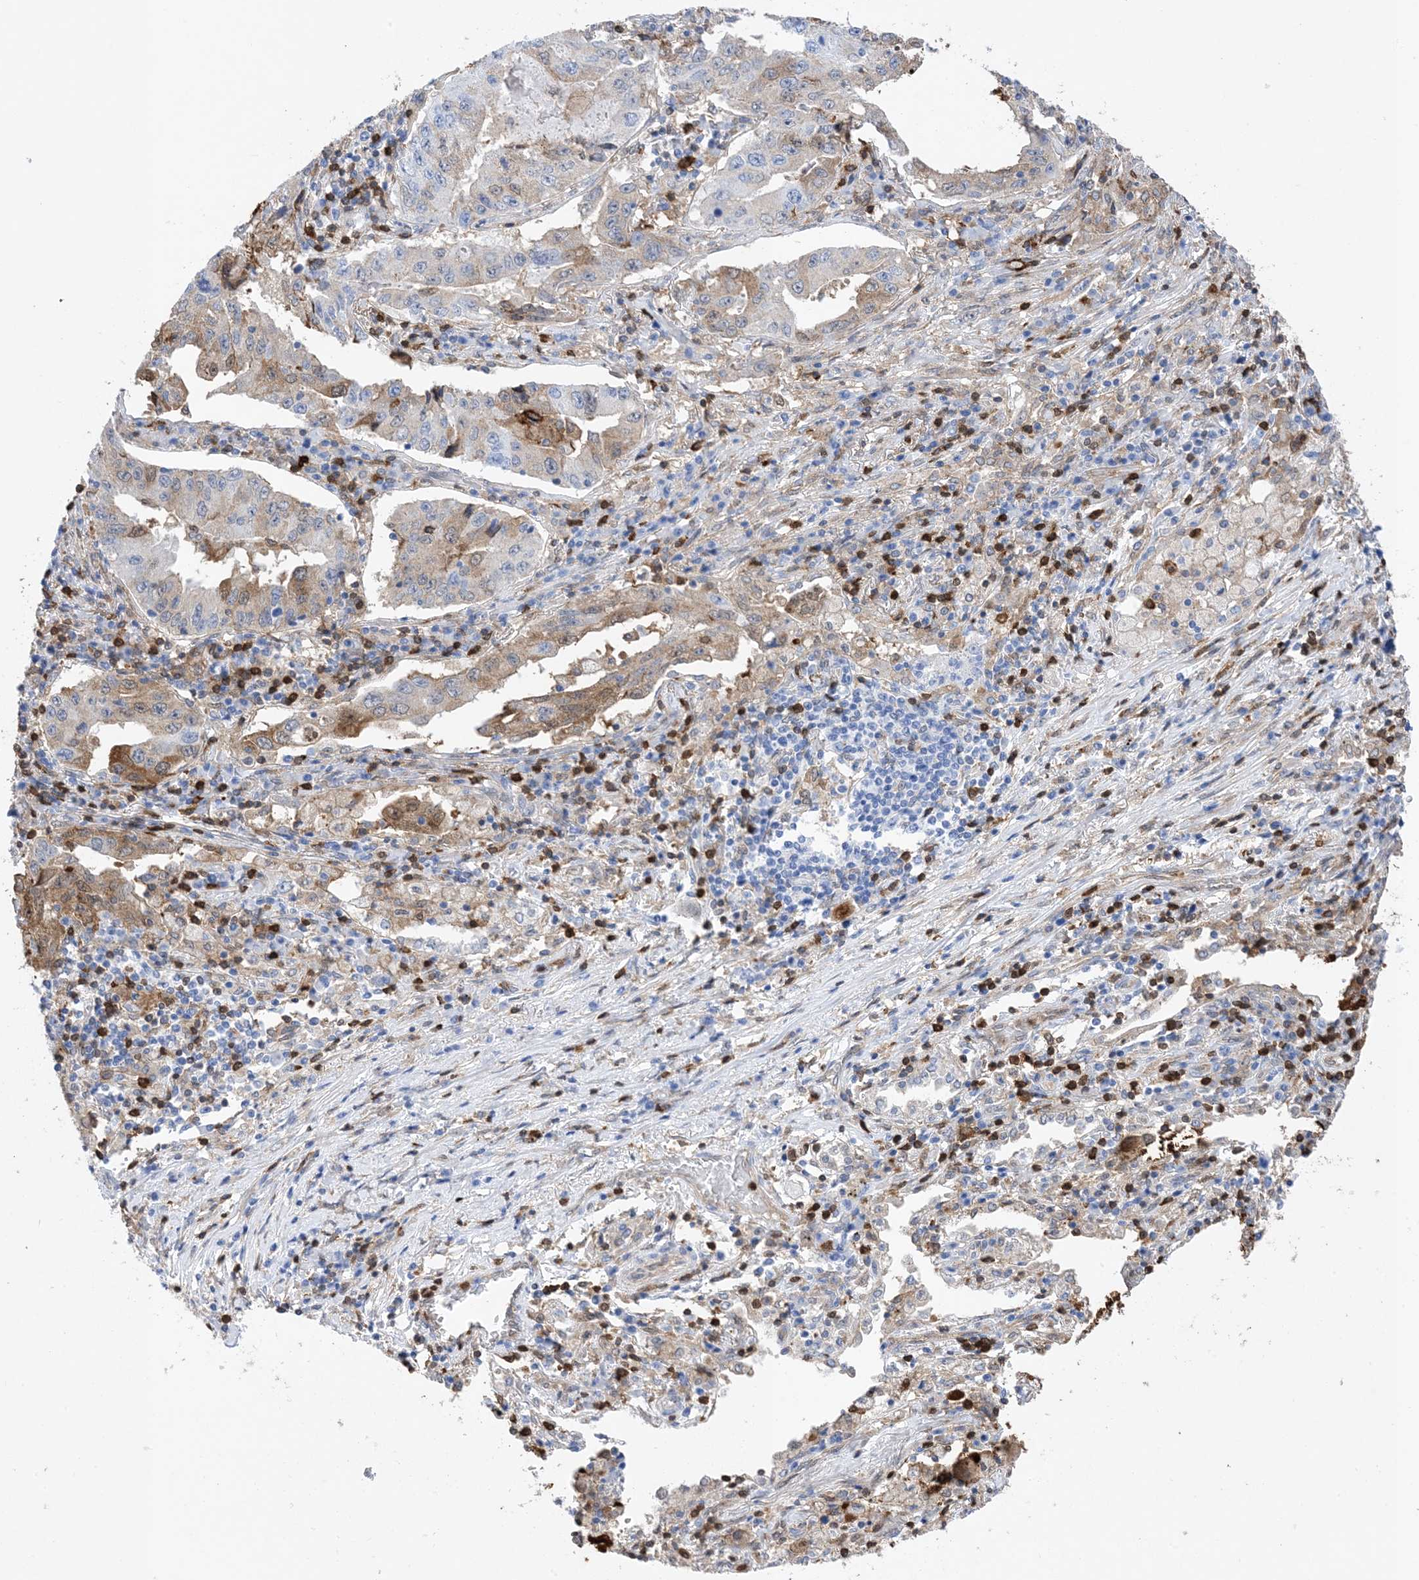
{"staining": {"intensity": "moderate", "quantity": "<25%", "location": "cytoplasmic/membranous"}, "tissue": "lung cancer", "cell_type": "Tumor cells", "image_type": "cancer", "snomed": [{"axis": "morphology", "description": "Adenocarcinoma, NOS"}, {"axis": "topography", "description": "Lung"}], "caption": "Adenocarcinoma (lung) tissue exhibits moderate cytoplasmic/membranous expression in about <25% of tumor cells Nuclei are stained in blue.", "gene": "ANXA1", "patient": {"sex": "female", "age": 51}}